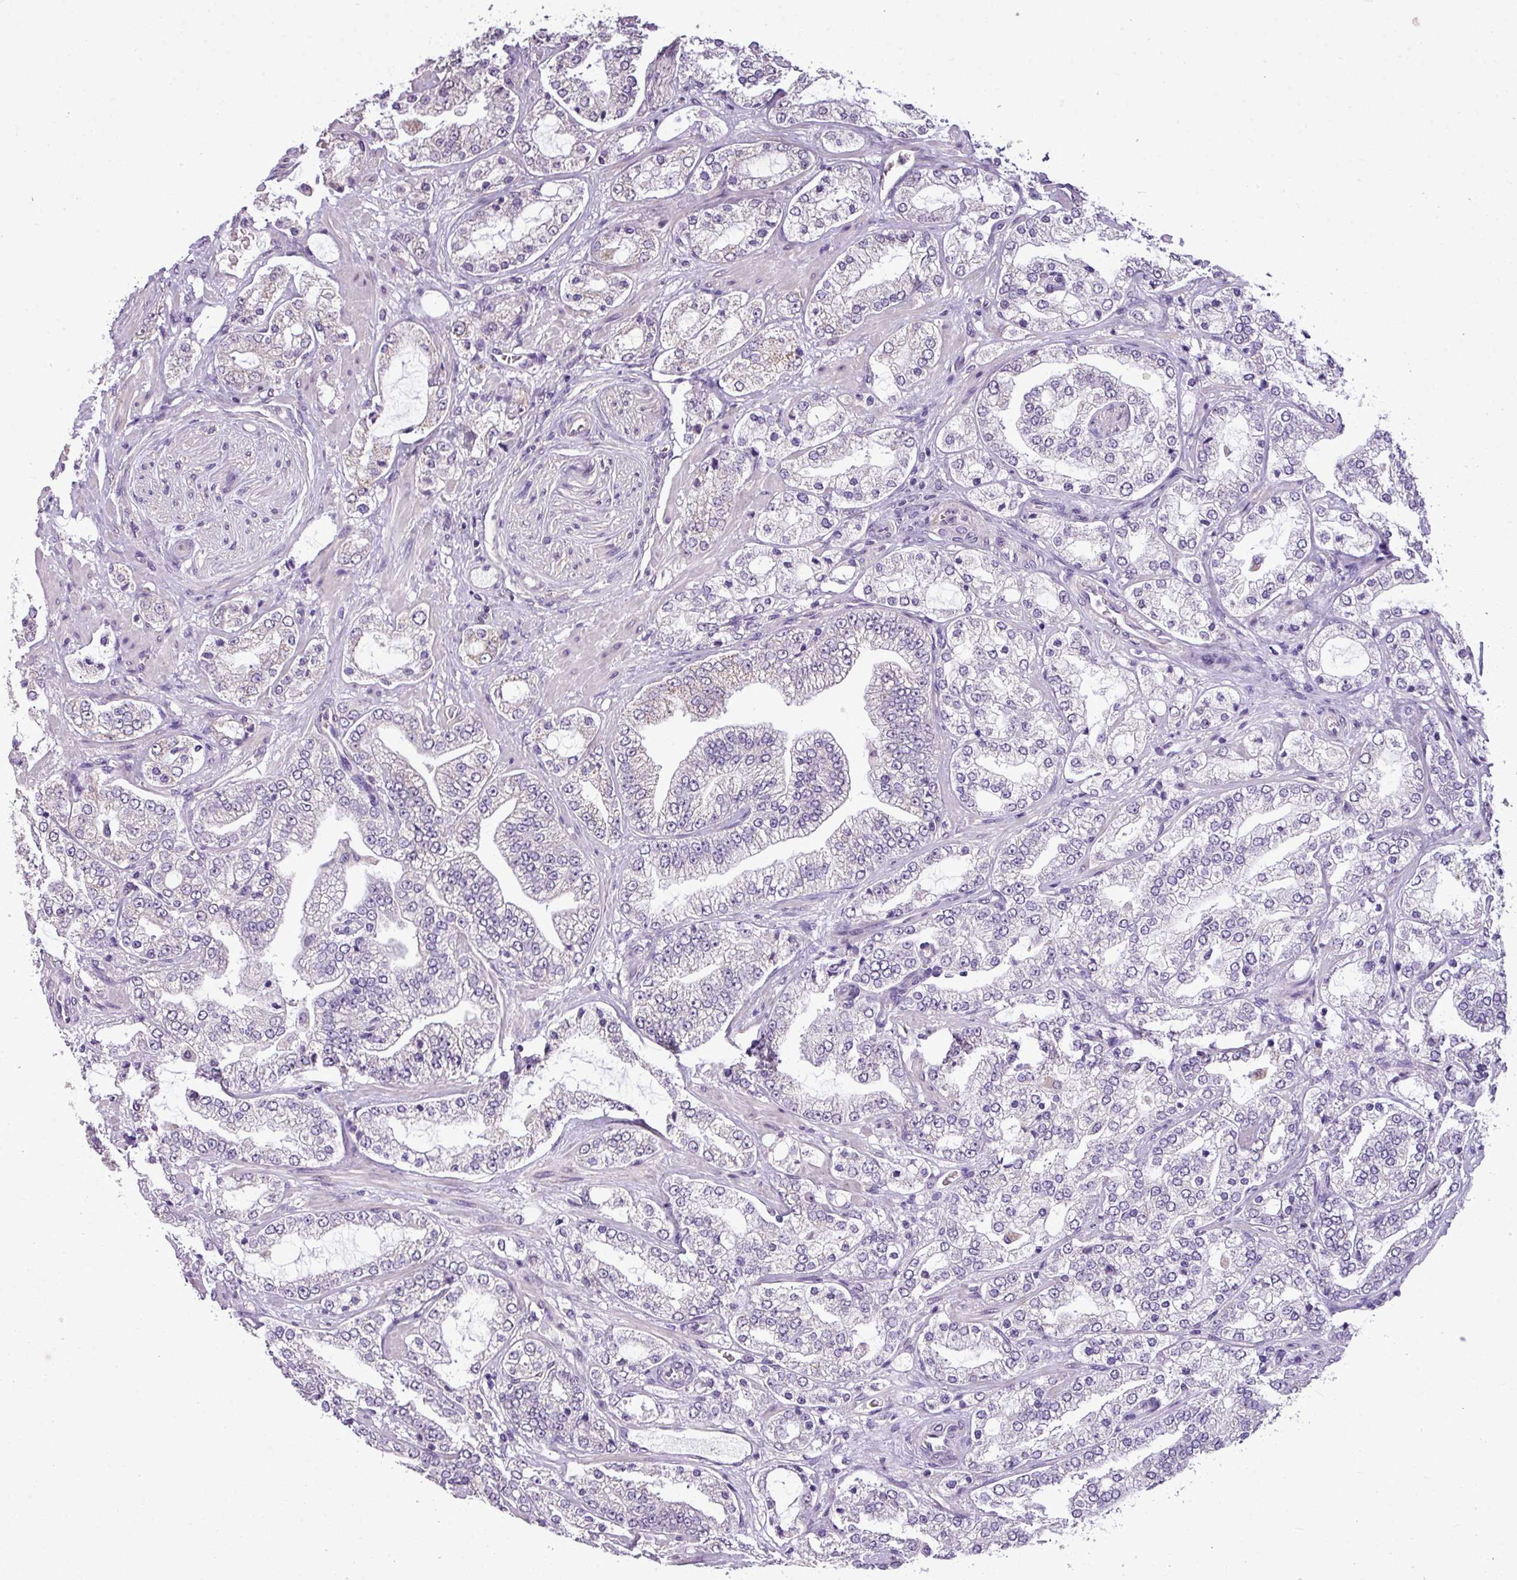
{"staining": {"intensity": "negative", "quantity": "none", "location": "none"}, "tissue": "prostate cancer", "cell_type": "Tumor cells", "image_type": "cancer", "snomed": [{"axis": "morphology", "description": "Adenocarcinoma, High grade"}, {"axis": "topography", "description": "Prostate"}], "caption": "An IHC image of prostate high-grade adenocarcinoma is shown. There is no staining in tumor cells of prostate high-grade adenocarcinoma.", "gene": "ALDH2", "patient": {"sex": "male", "age": 64}}